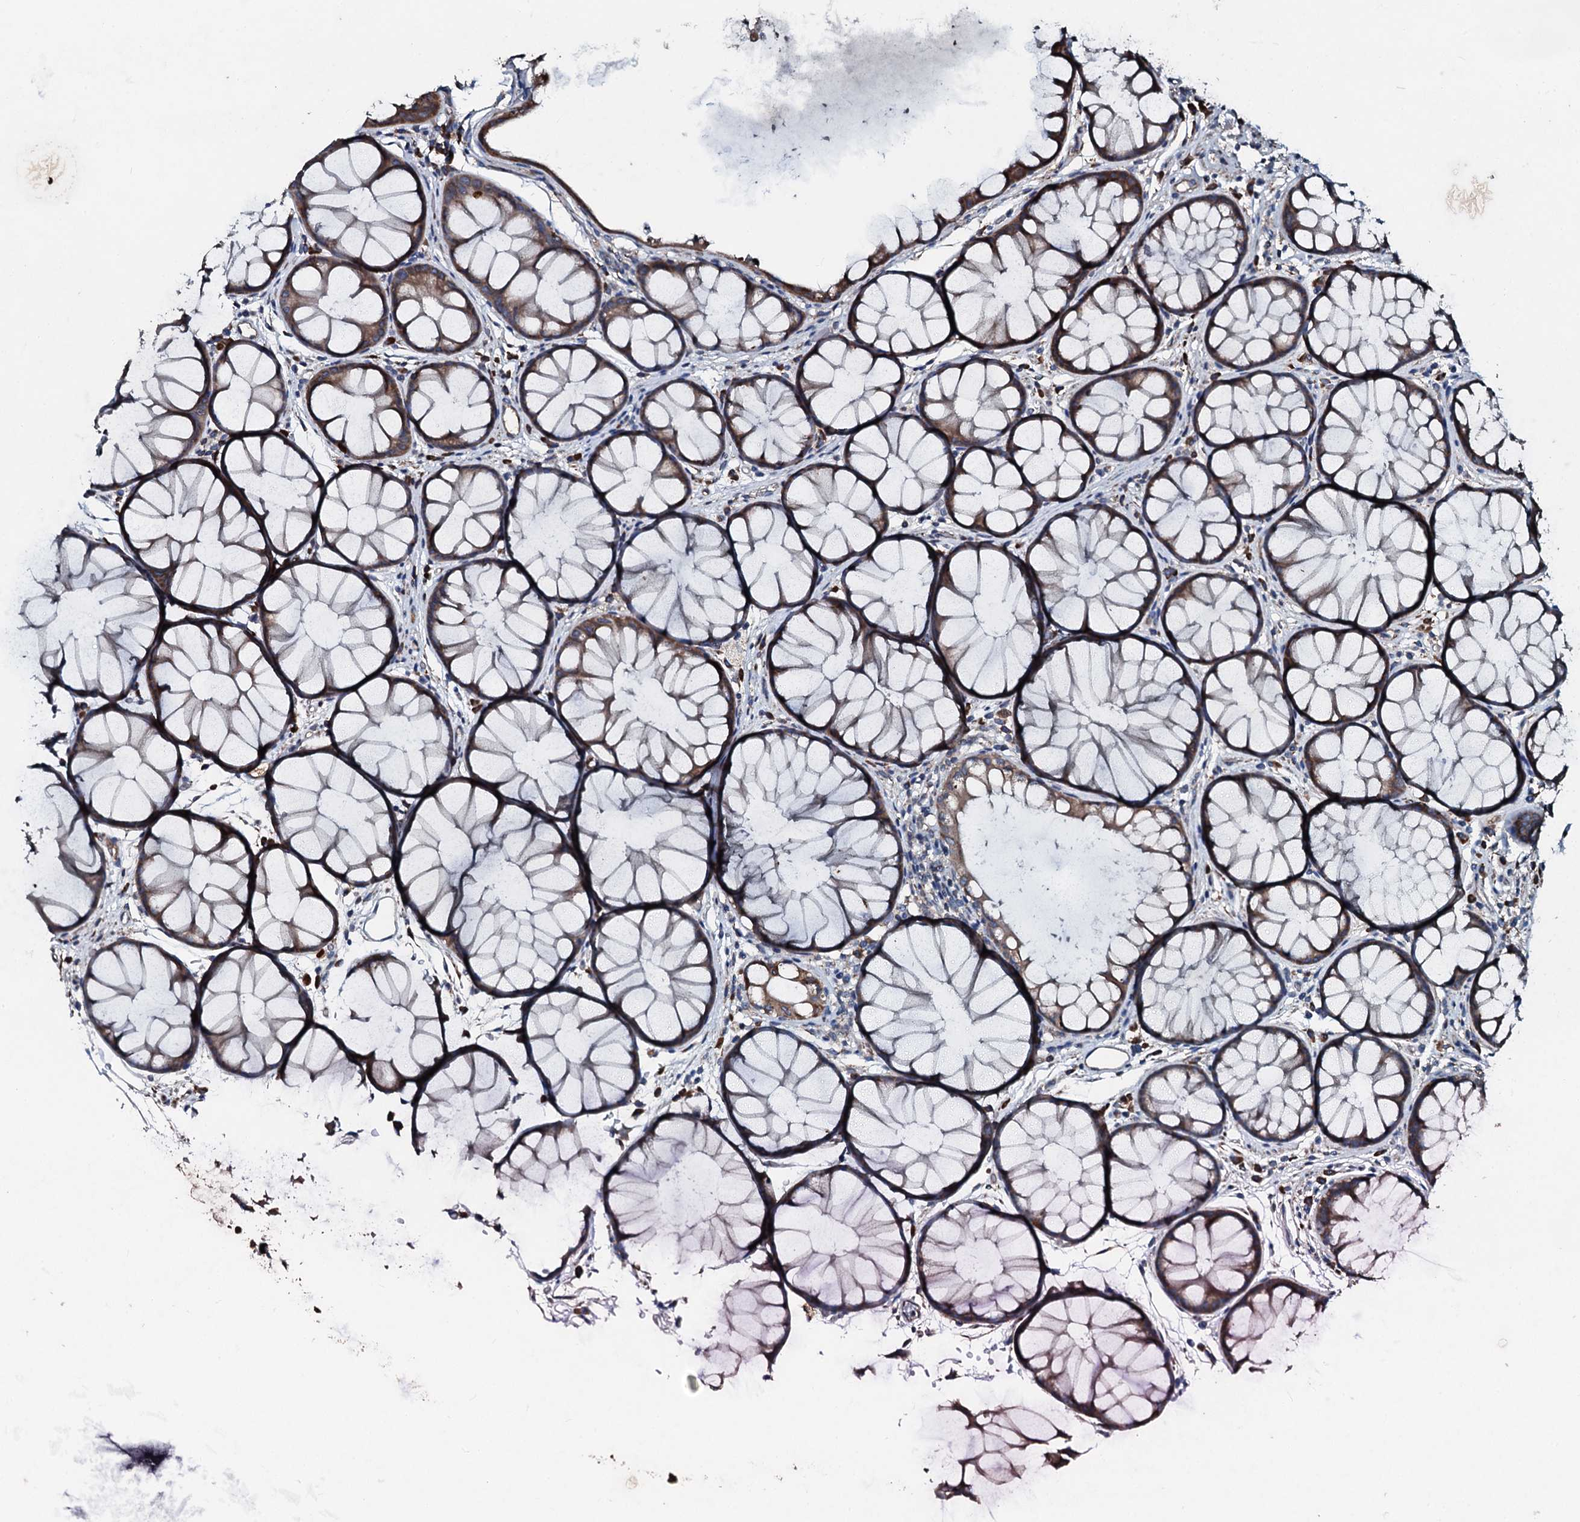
{"staining": {"intensity": "moderate", "quantity": "25%-75%", "location": "cytoplasmic/membranous"}, "tissue": "colon", "cell_type": "Glandular cells", "image_type": "normal", "snomed": [{"axis": "morphology", "description": "Normal tissue, NOS"}, {"axis": "topography", "description": "Colon"}], "caption": "Immunohistochemical staining of normal colon displays moderate cytoplasmic/membranous protein staining in approximately 25%-75% of glandular cells. (brown staining indicates protein expression, while blue staining denotes nuclei).", "gene": "ACSS3", "patient": {"sex": "female", "age": 82}}